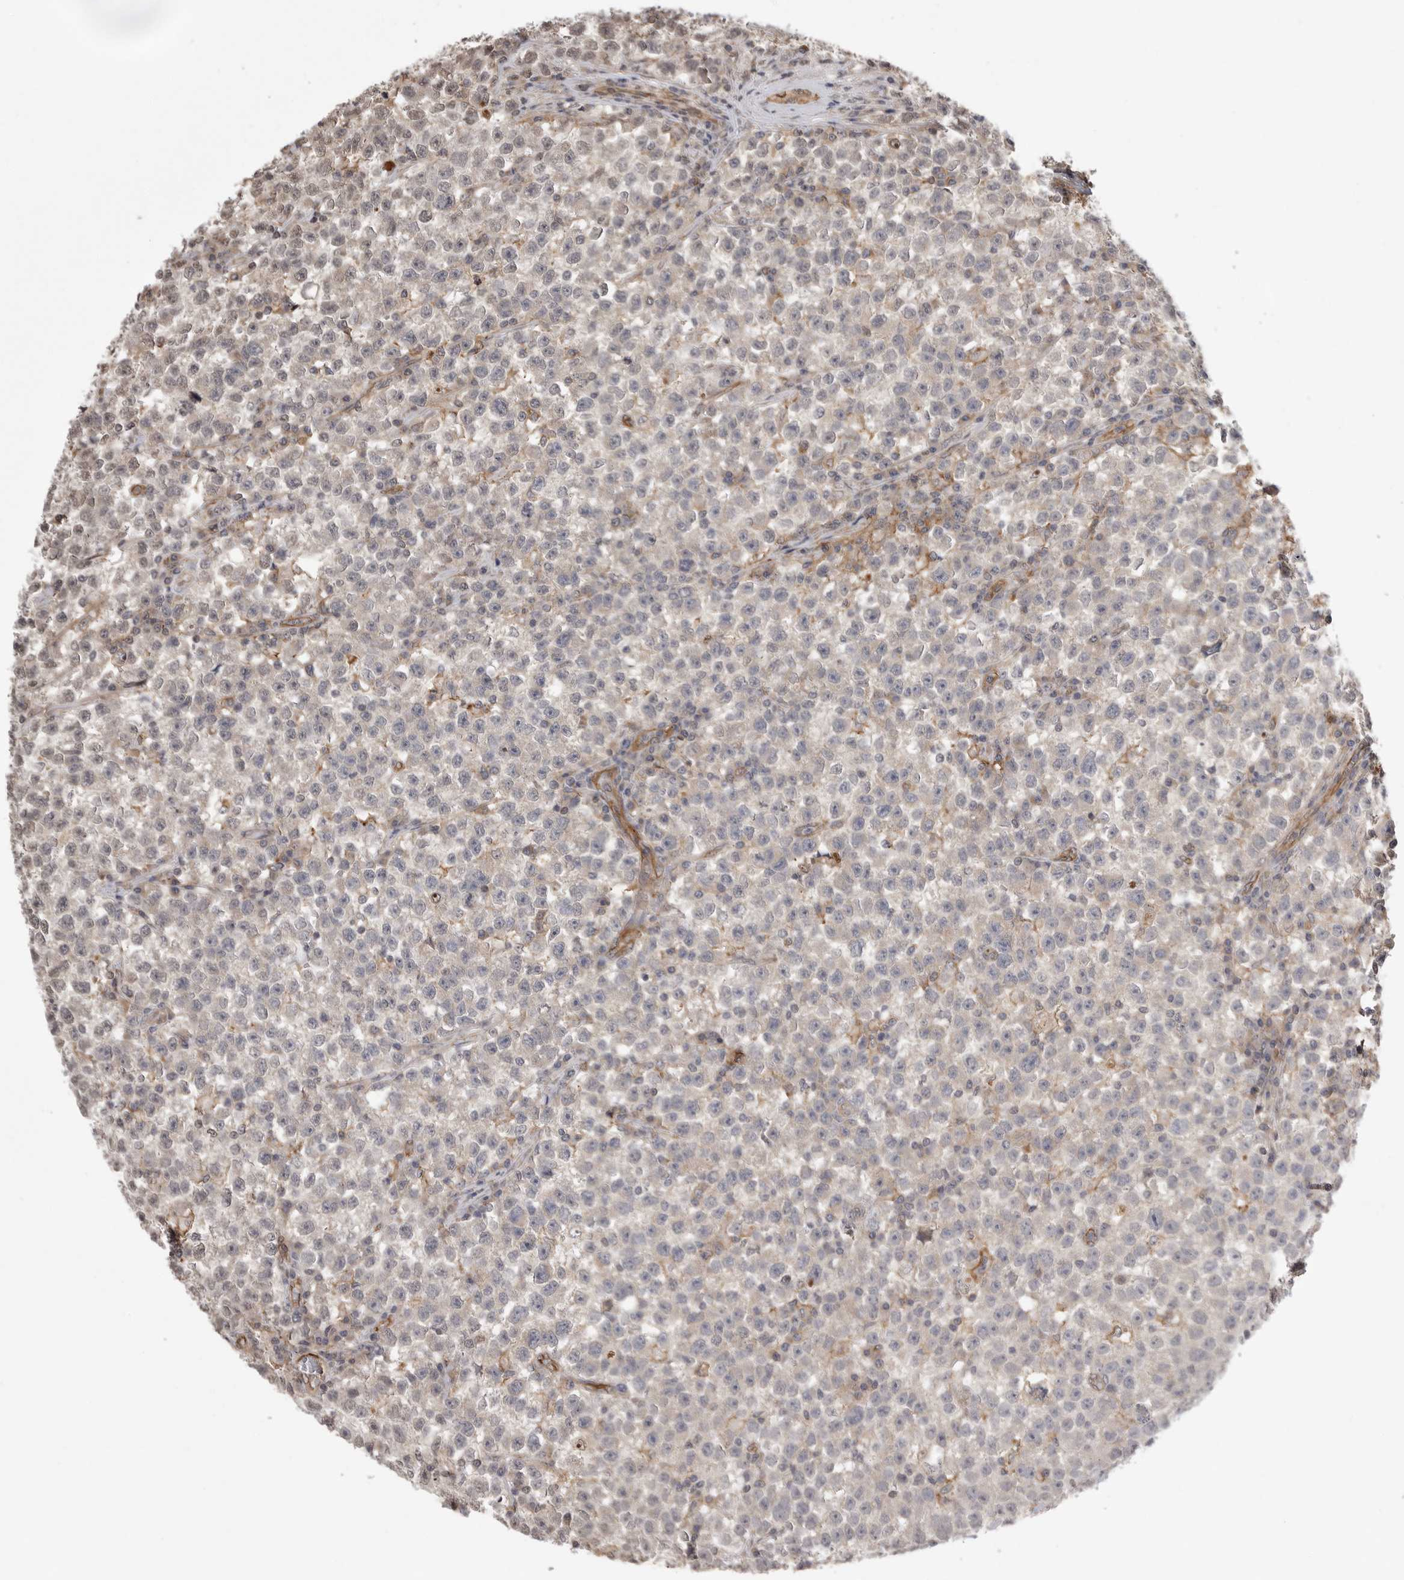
{"staining": {"intensity": "negative", "quantity": "none", "location": "none"}, "tissue": "testis cancer", "cell_type": "Tumor cells", "image_type": "cancer", "snomed": [{"axis": "morphology", "description": "Seminoma, NOS"}, {"axis": "topography", "description": "Testis"}], "caption": "Immunohistochemical staining of human testis cancer (seminoma) exhibits no significant staining in tumor cells.", "gene": "NECTIN1", "patient": {"sex": "male", "age": 22}}